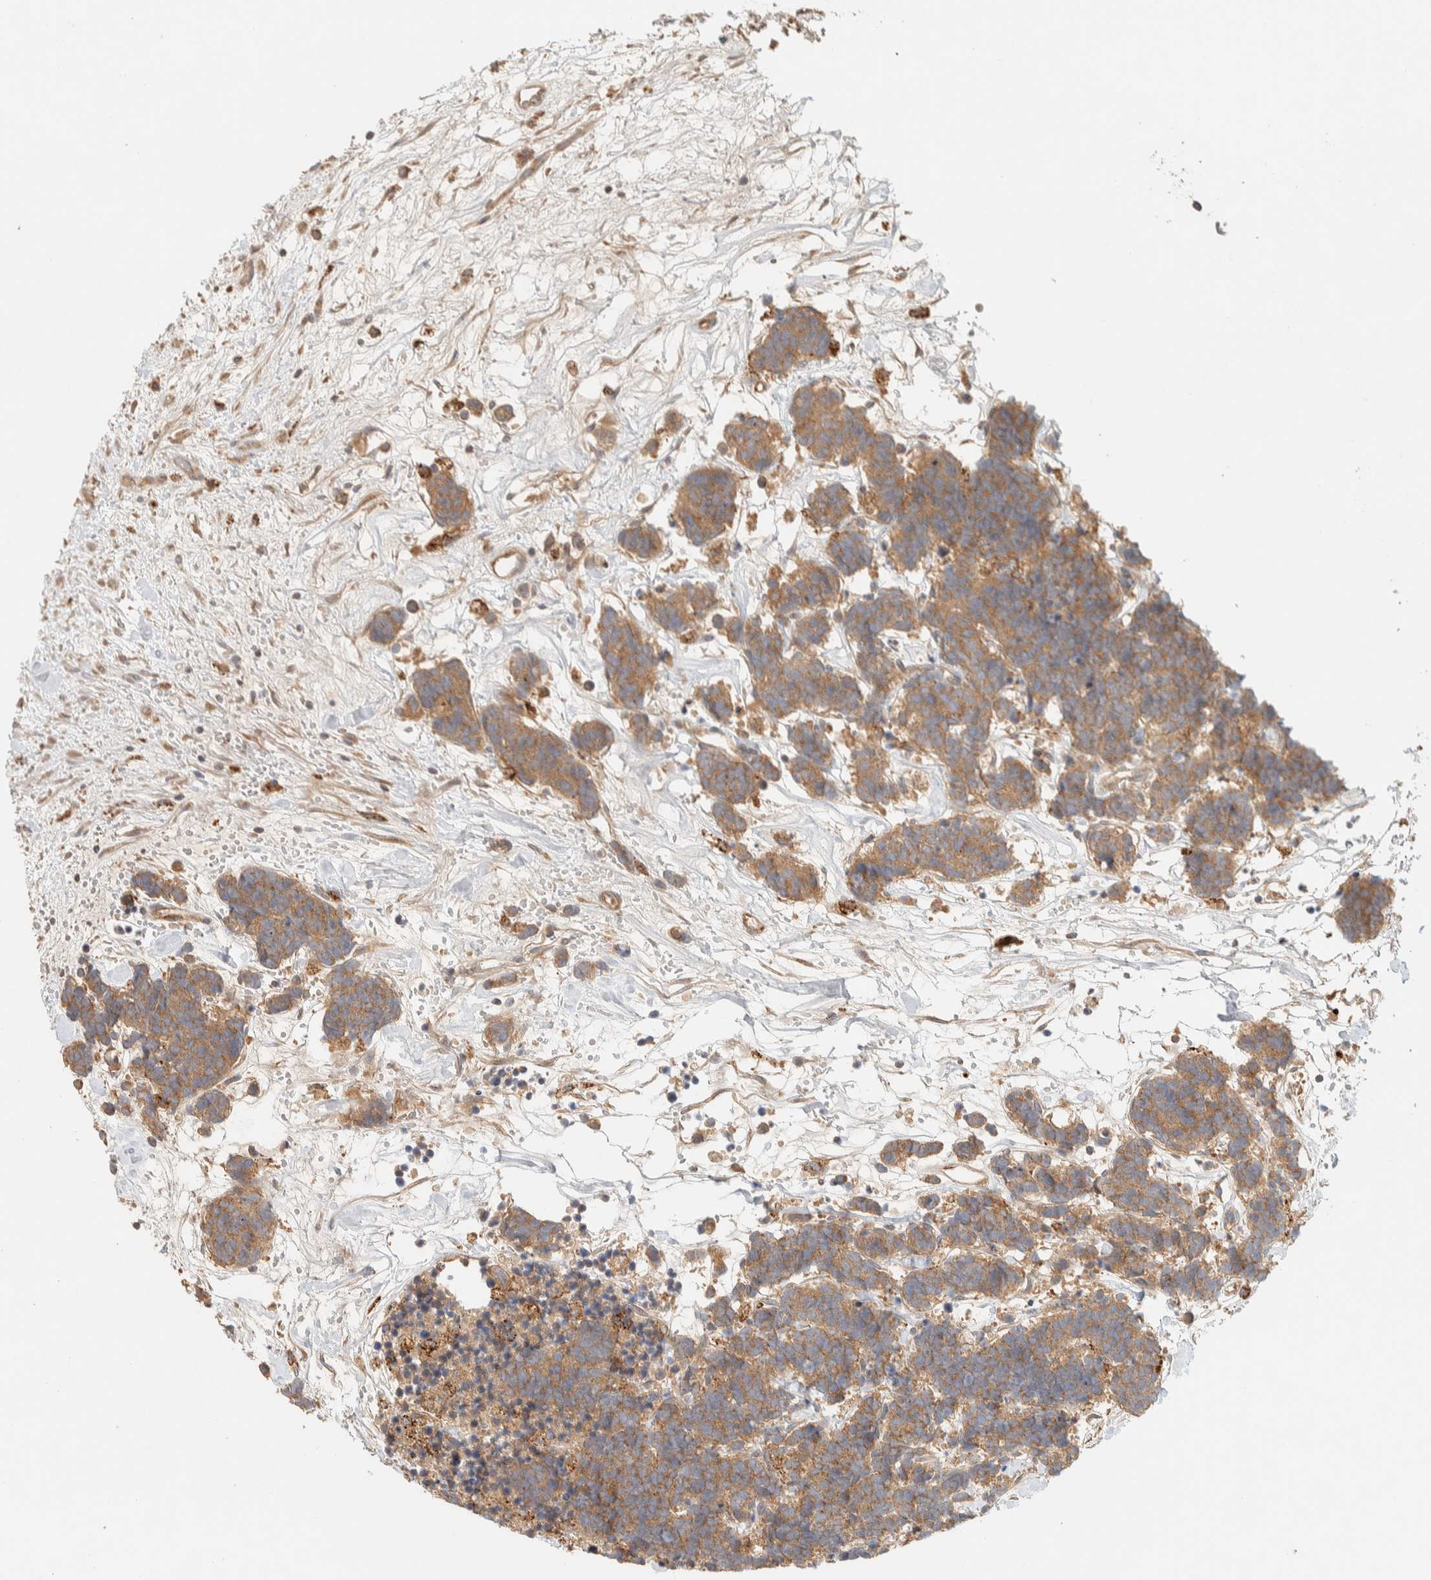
{"staining": {"intensity": "moderate", "quantity": ">75%", "location": "cytoplasmic/membranous"}, "tissue": "carcinoid", "cell_type": "Tumor cells", "image_type": "cancer", "snomed": [{"axis": "morphology", "description": "Carcinoma, NOS"}, {"axis": "morphology", "description": "Carcinoid, malignant, NOS"}, {"axis": "topography", "description": "Urinary bladder"}], "caption": "A brown stain highlights moderate cytoplasmic/membranous positivity of a protein in human carcinoma tumor cells.", "gene": "FAM167A", "patient": {"sex": "male", "age": 57}}